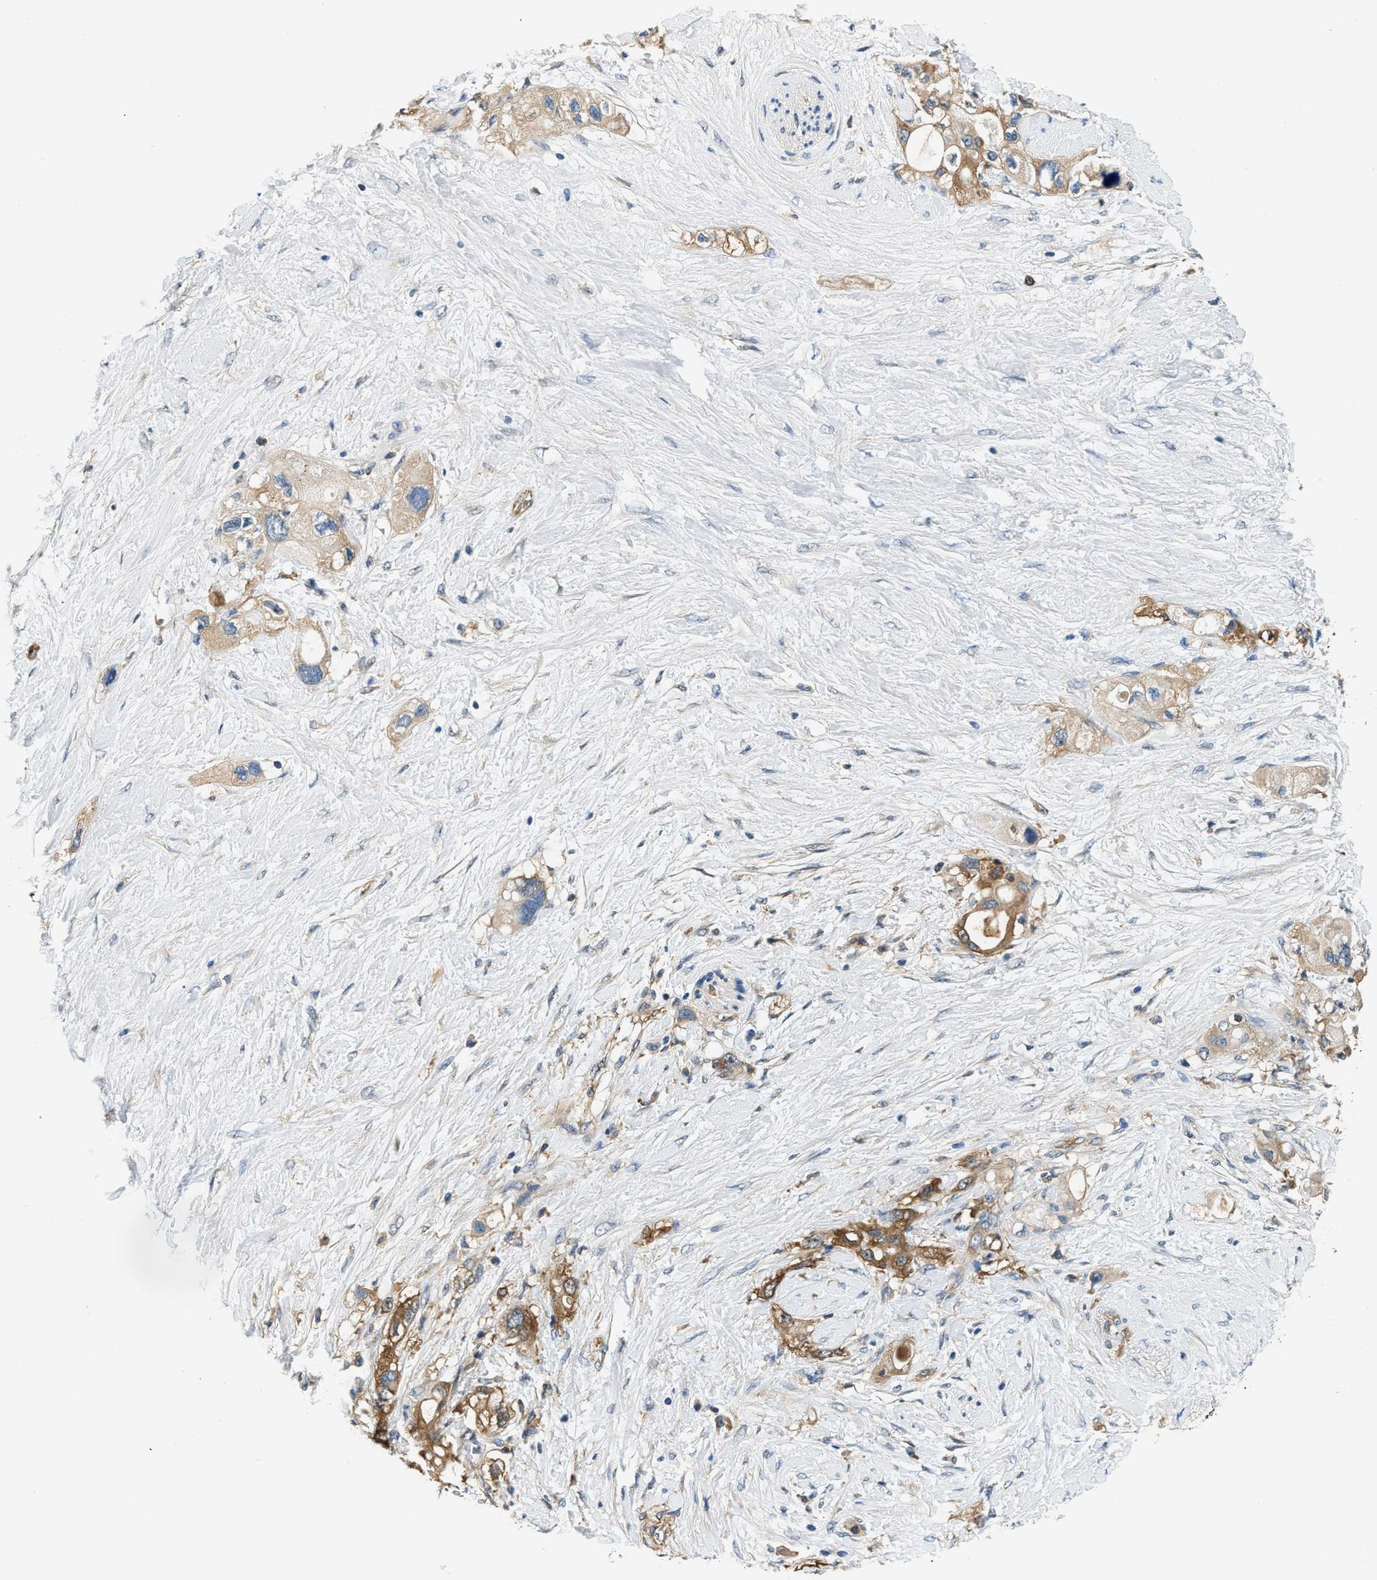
{"staining": {"intensity": "moderate", "quantity": ">75%", "location": "cytoplasmic/membranous"}, "tissue": "pancreatic cancer", "cell_type": "Tumor cells", "image_type": "cancer", "snomed": [{"axis": "morphology", "description": "Adenocarcinoma, NOS"}, {"axis": "topography", "description": "Pancreas"}], "caption": "Immunohistochemical staining of human adenocarcinoma (pancreatic) reveals medium levels of moderate cytoplasmic/membranous expression in about >75% of tumor cells.", "gene": "PPP2R1B", "patient": {"sex": "female", "age": 56}}